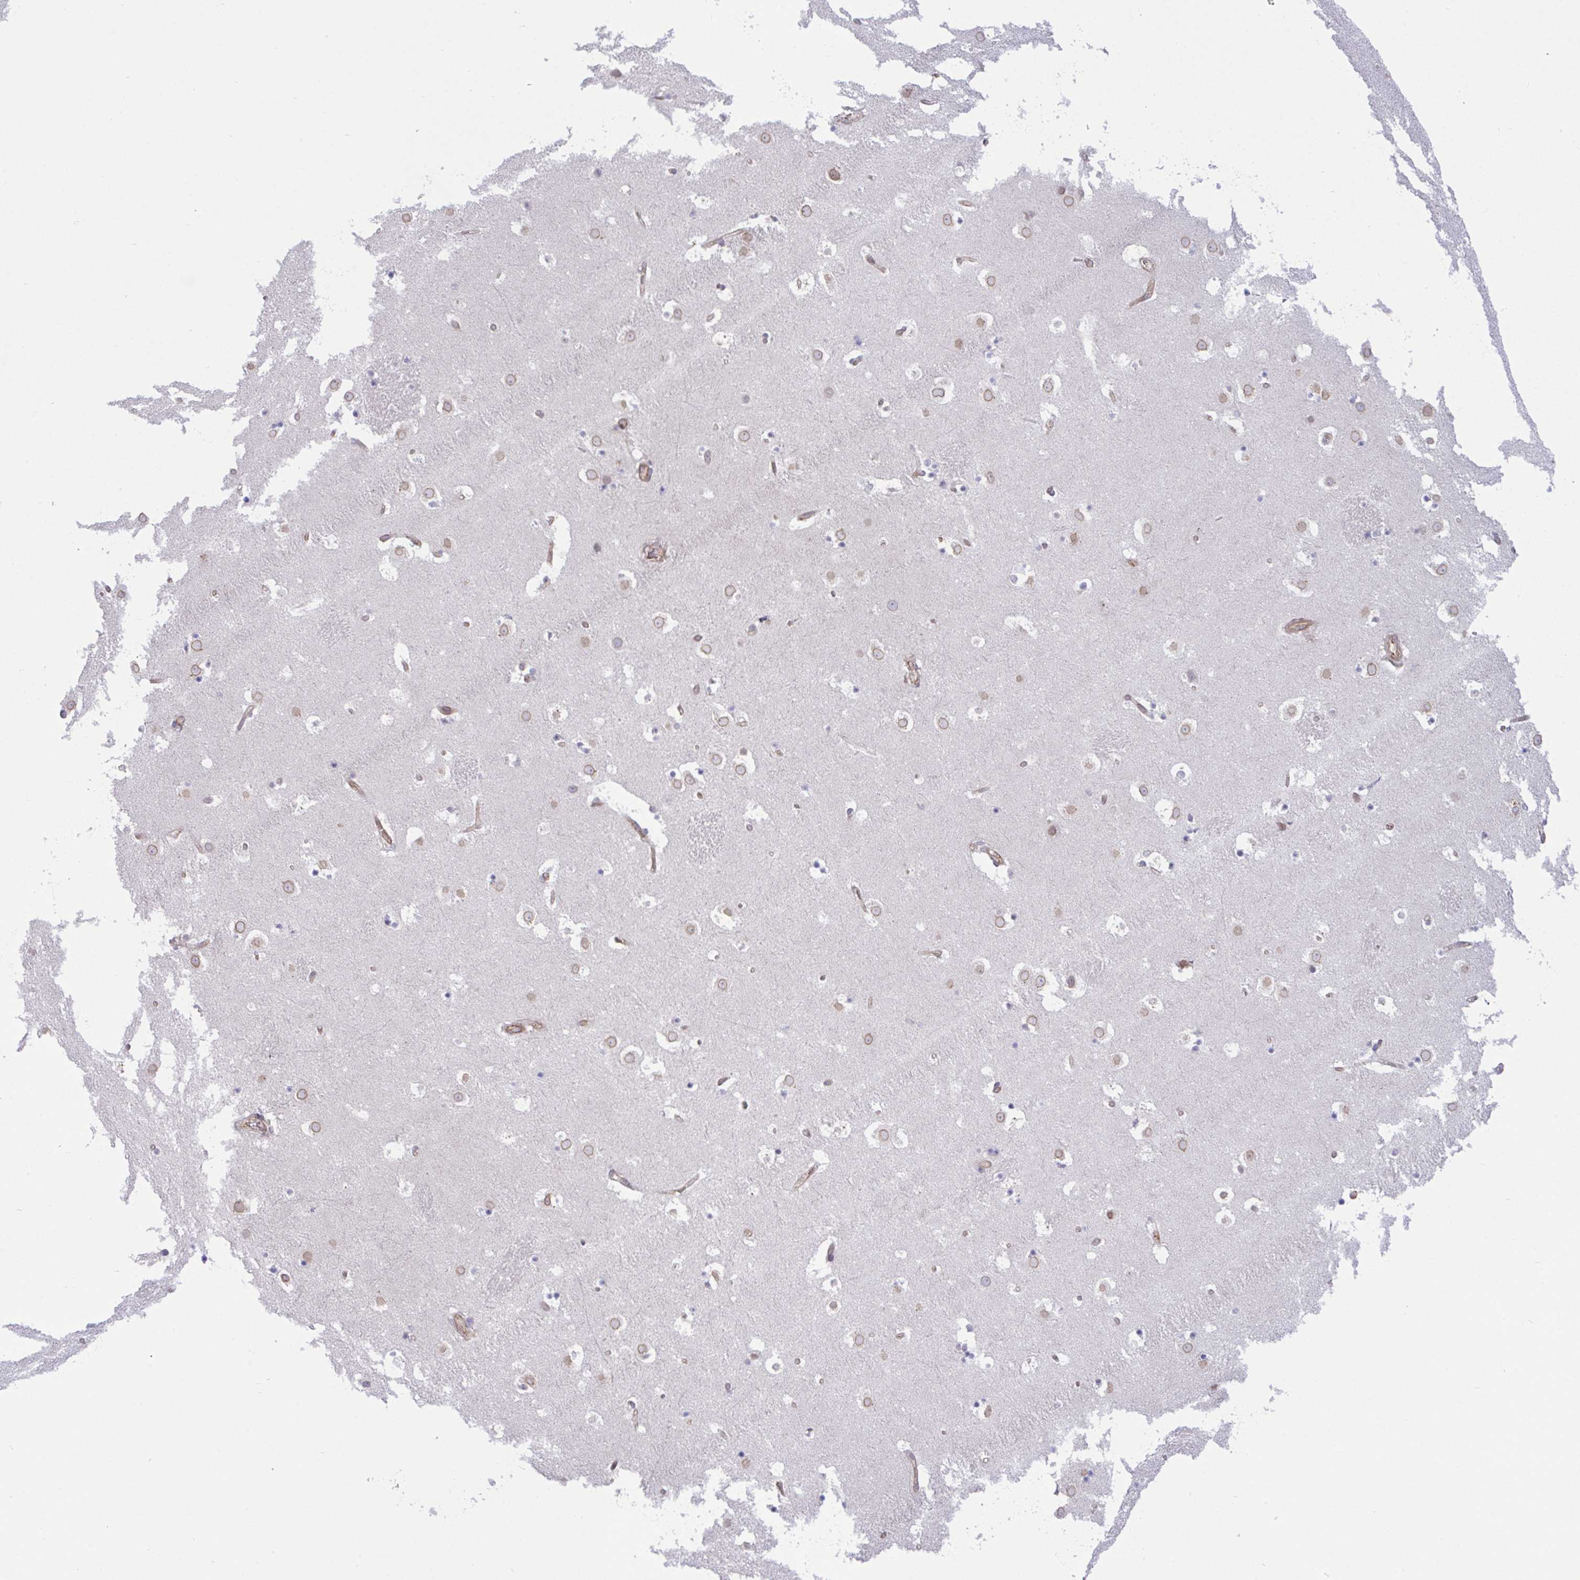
{"staining": {"intensity": "weak", "quantity": ">75%", "location": "cytoplasmic/membranous,nuclear"}, "tissue": "caudate", "cell_type": "Glial cells", "image_type": "normal", "snomed": [{"axis": "morphology", "description": "Normal tissue, NOS"}, {"axis": "topography", "description": "Lateral ventricle wall"}], "caption": "An image showing weak cytoplasmic/membranous,nuclear positivity in approximately >75% of glial cells in normal caudate, as visualized by brown immunohistochemical staining.", "gene": "ZBED3", "patient": {"sex": "male", "age": 37}}